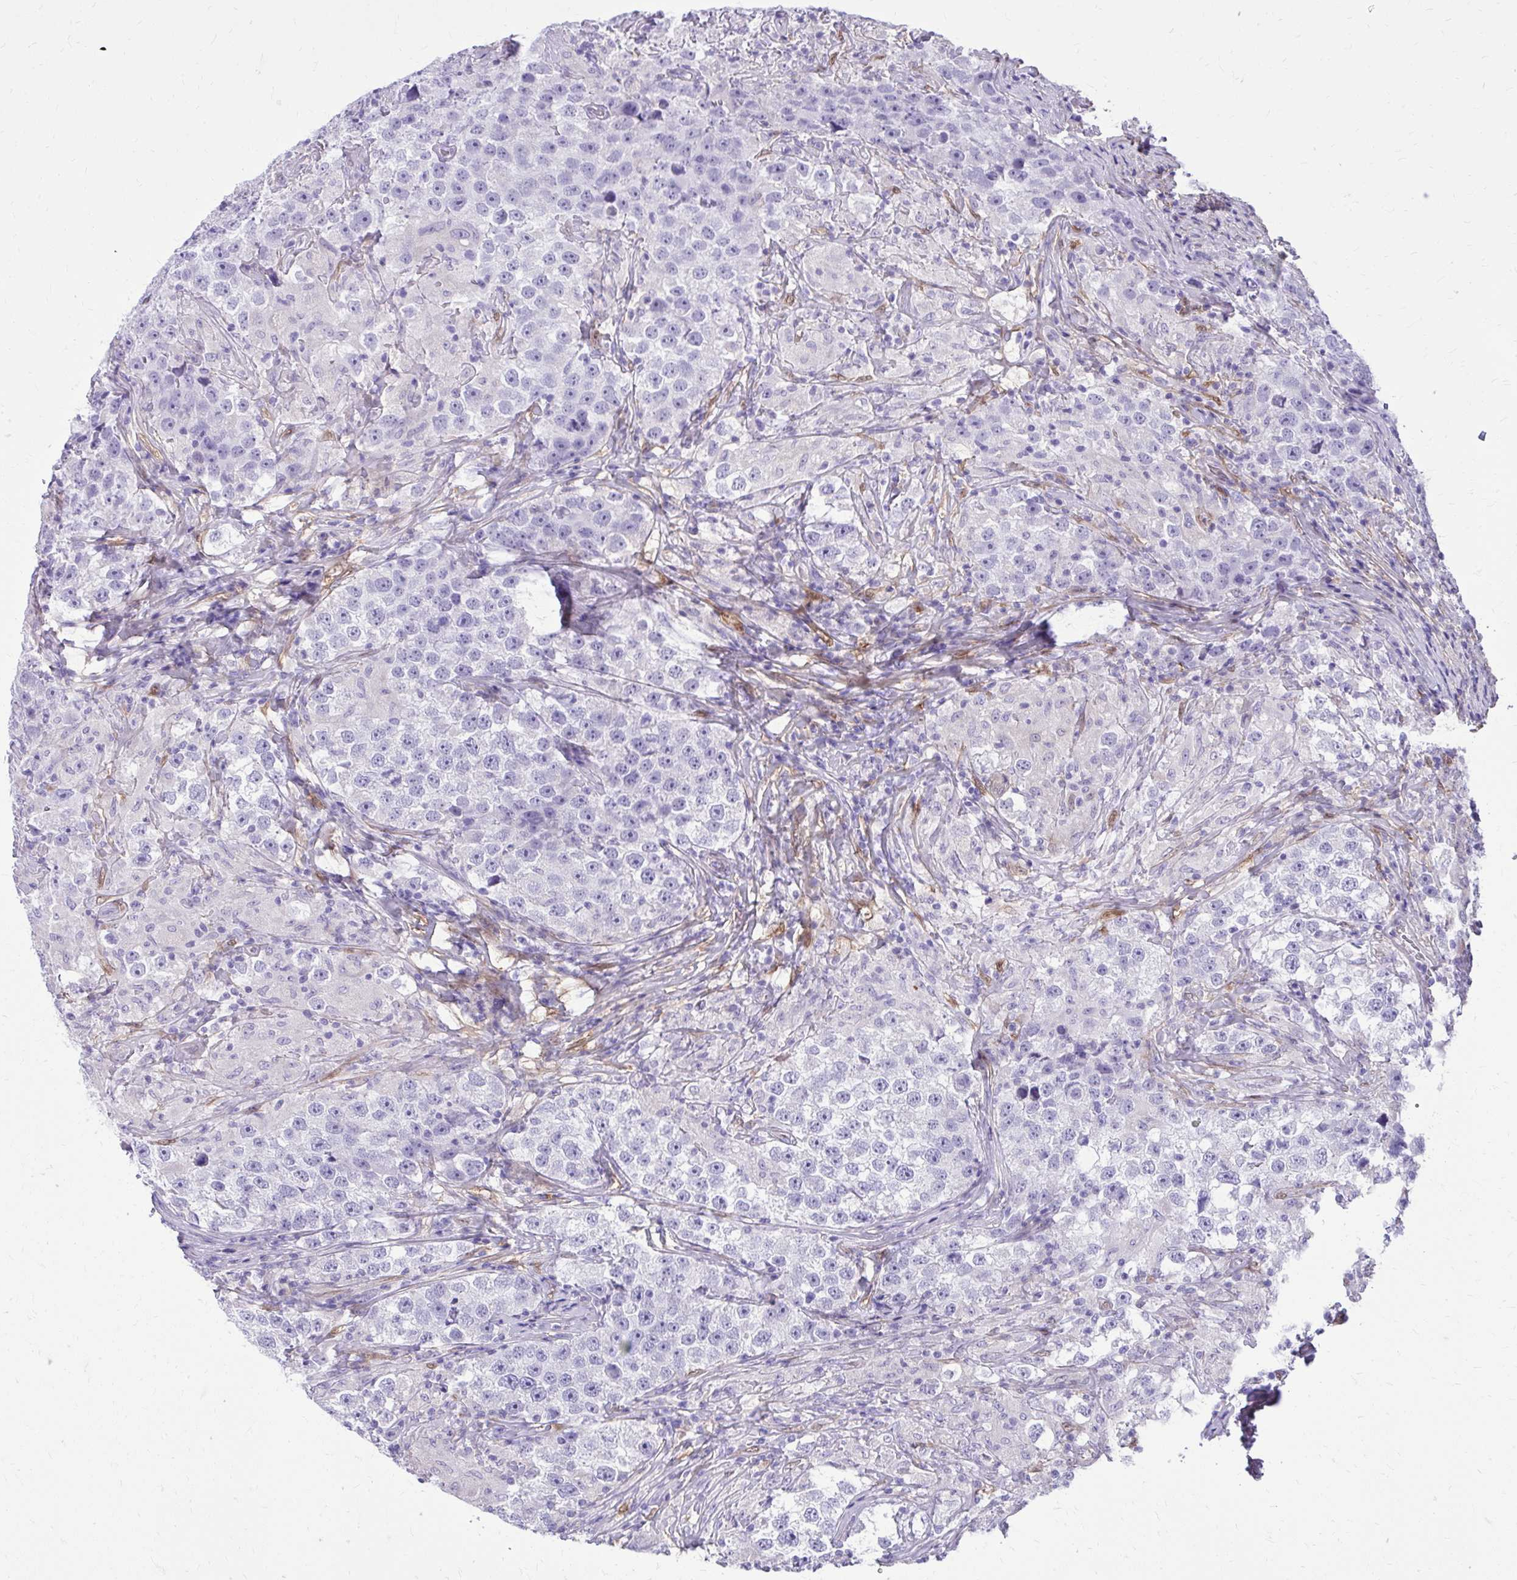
{"staining": {"intensity": "negative", "quantity": "none", "location": "none"}, "tissue": "testis cancer", "cell_type": "Tumor cells", "image_type": "cancer", "snomed": [{"axis": "morphology", "description": "Seminoma, NOS"}, {"axis": "topography", "description": "Testis"}], "caption": "The micrograph displays no staining of tumor cells in seminoma (testis). (DAB (3,3'-diaminobenzidine) IHC with hematoxylin counter stain).", "gene": "NNMT", "patient": {"sex": "male", "age": 46}}